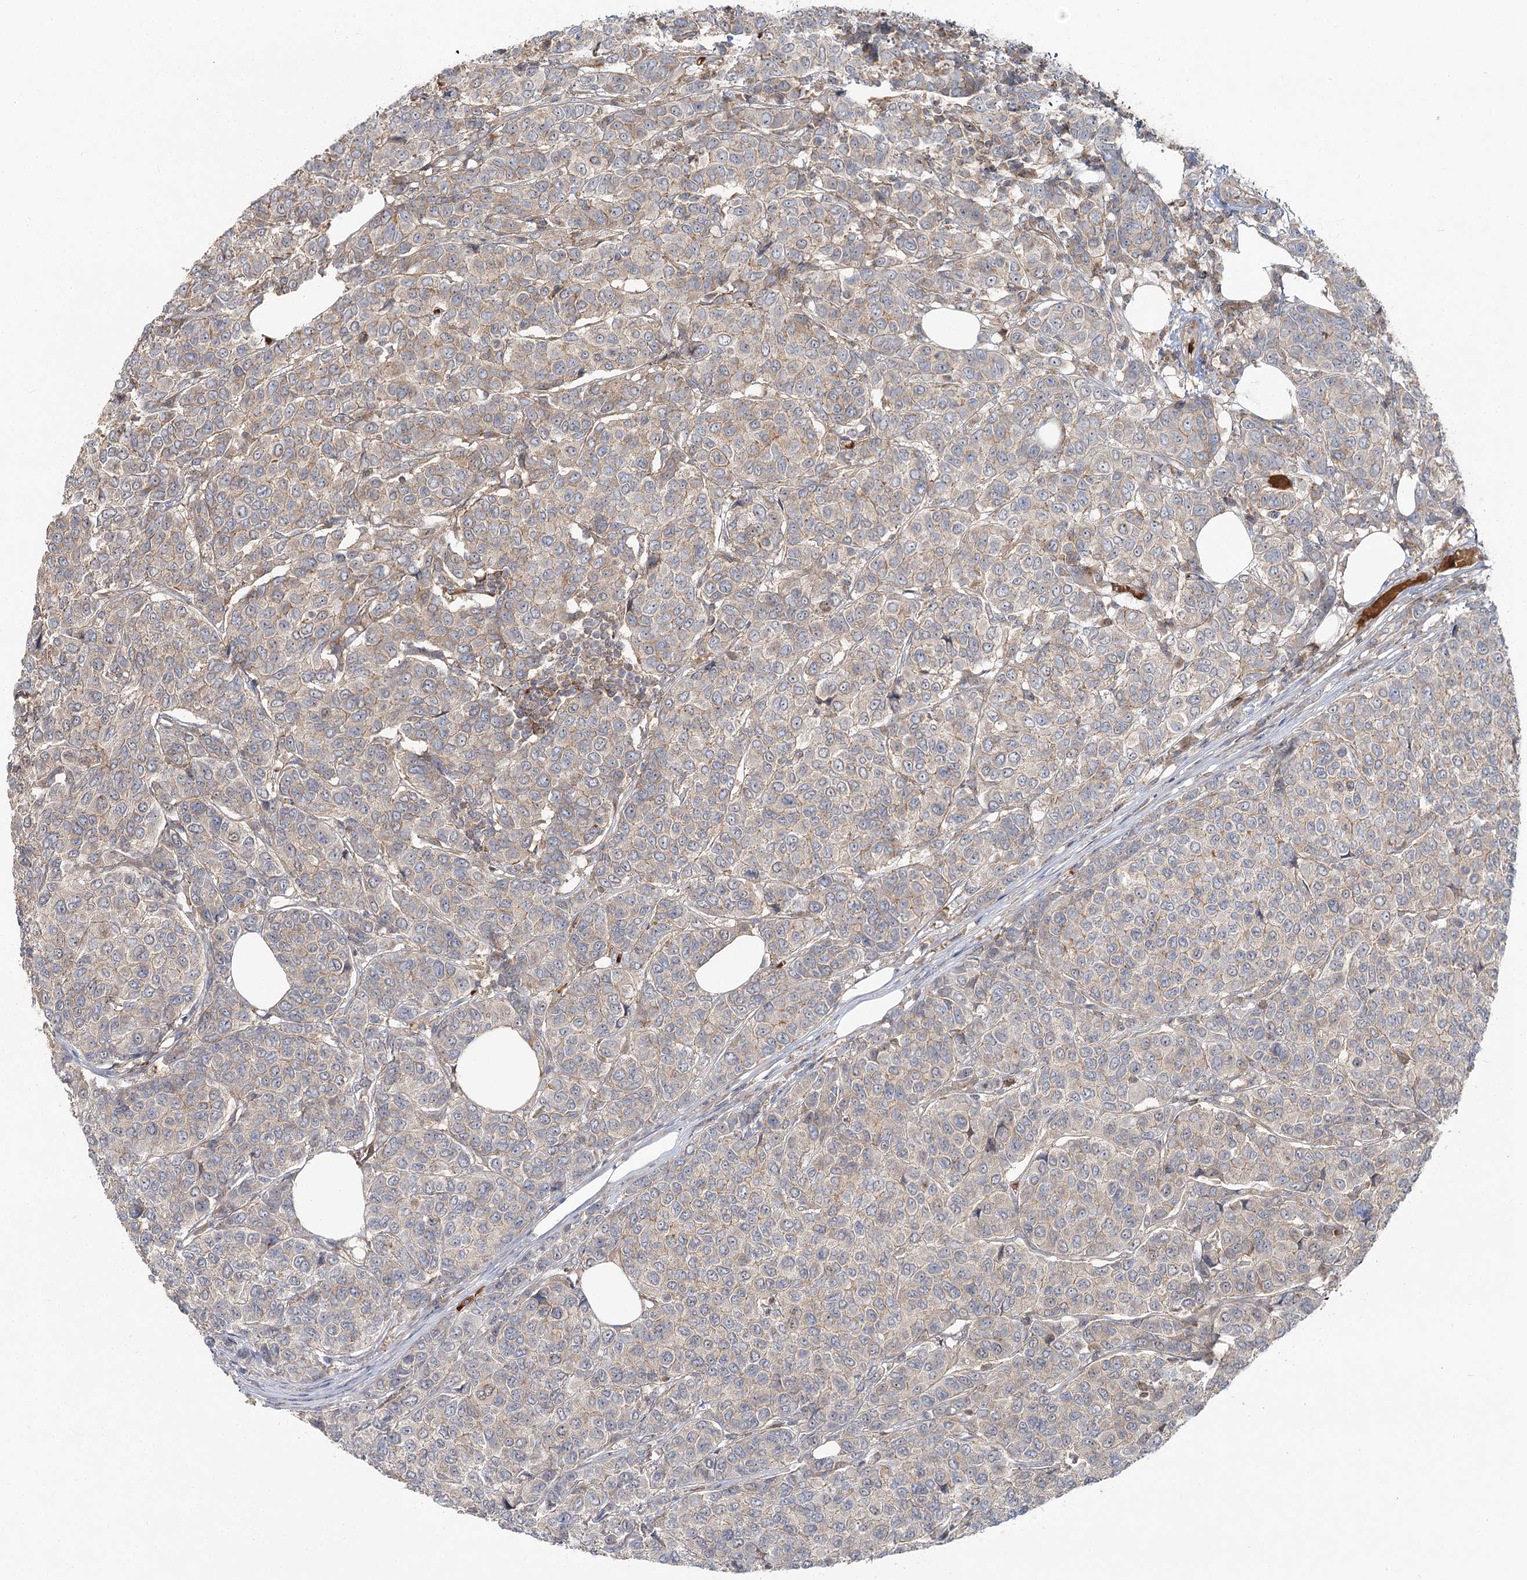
{"staining": {"intensity": "weak", "quantity": "<25%", "location": "cytoplasmic/membranous"}, "tissue": "breast cancer", "cell_type": "Tumor cells", "image_type": "cancer", "snomed": [{"axis": "morphology", "description": "Duct carcinoma"}, {"axis": "topography", "description": "Breast"}], "caption": "IHC of breast intraductal carcinoma displays no positivity in tumor cells.", "gene": "PCBD2", "patient": {"sex": "female", "age": 55}}